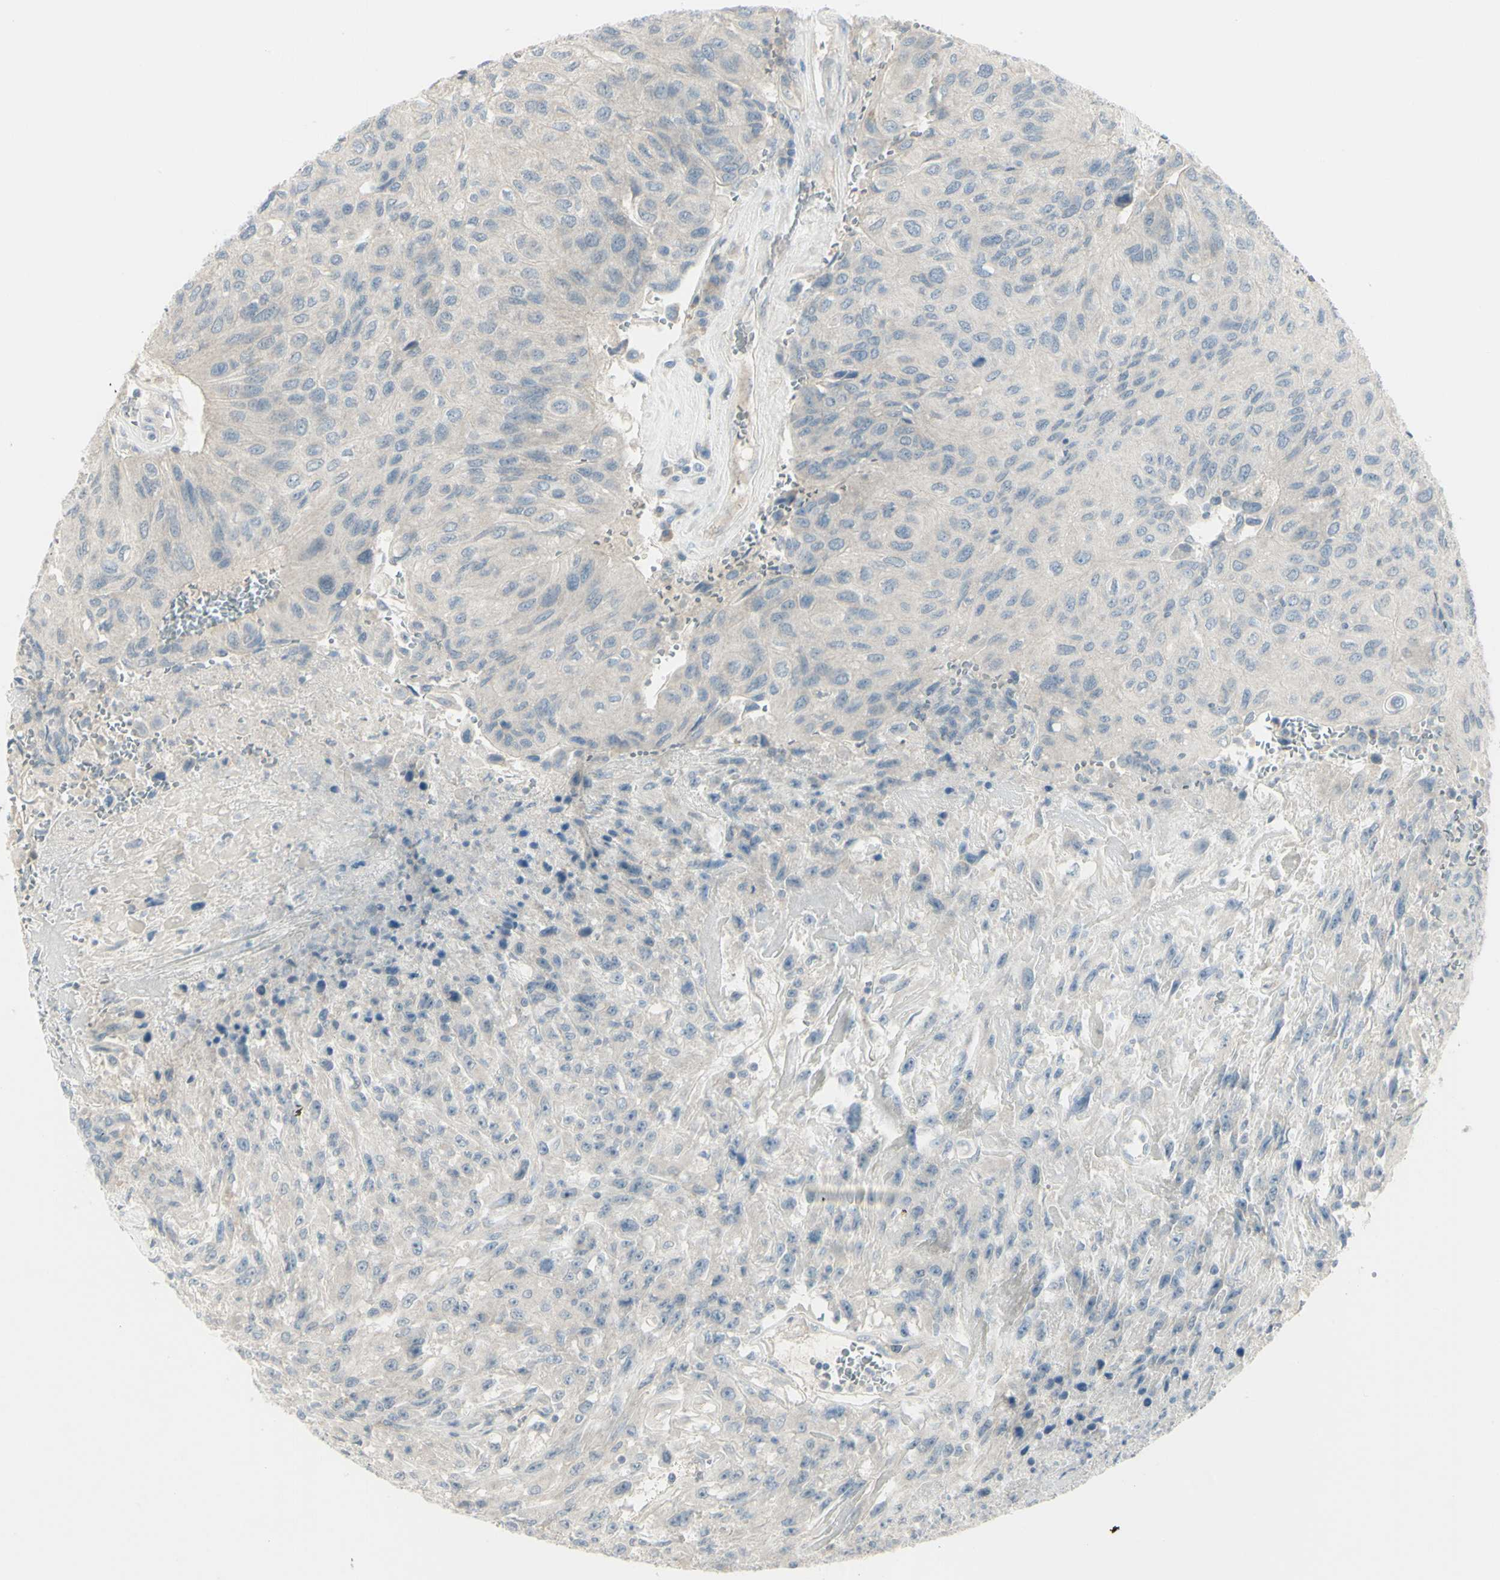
{"staining": {"intensity": "weak", "quantity": ">75%", "location": "cytoplasmic/membranous"}, "tissue": "urothelial cancer", "cell_type": "Tumor cells", "image_type": "cancer", "snomed": [{"axis": "morphology", "description": "Urothelial carcinoma, High grade"}, {"axis": "topography", "description": "Urinary bladder"}], "caption": "The micrograph reveals a brown stain indicating the presence of a protein in the cytoplasmic/membranous of tumor cells in urothelial cancer.", "gene": "SH3GL2", "patient": {"sex": "male", "age": 66}}